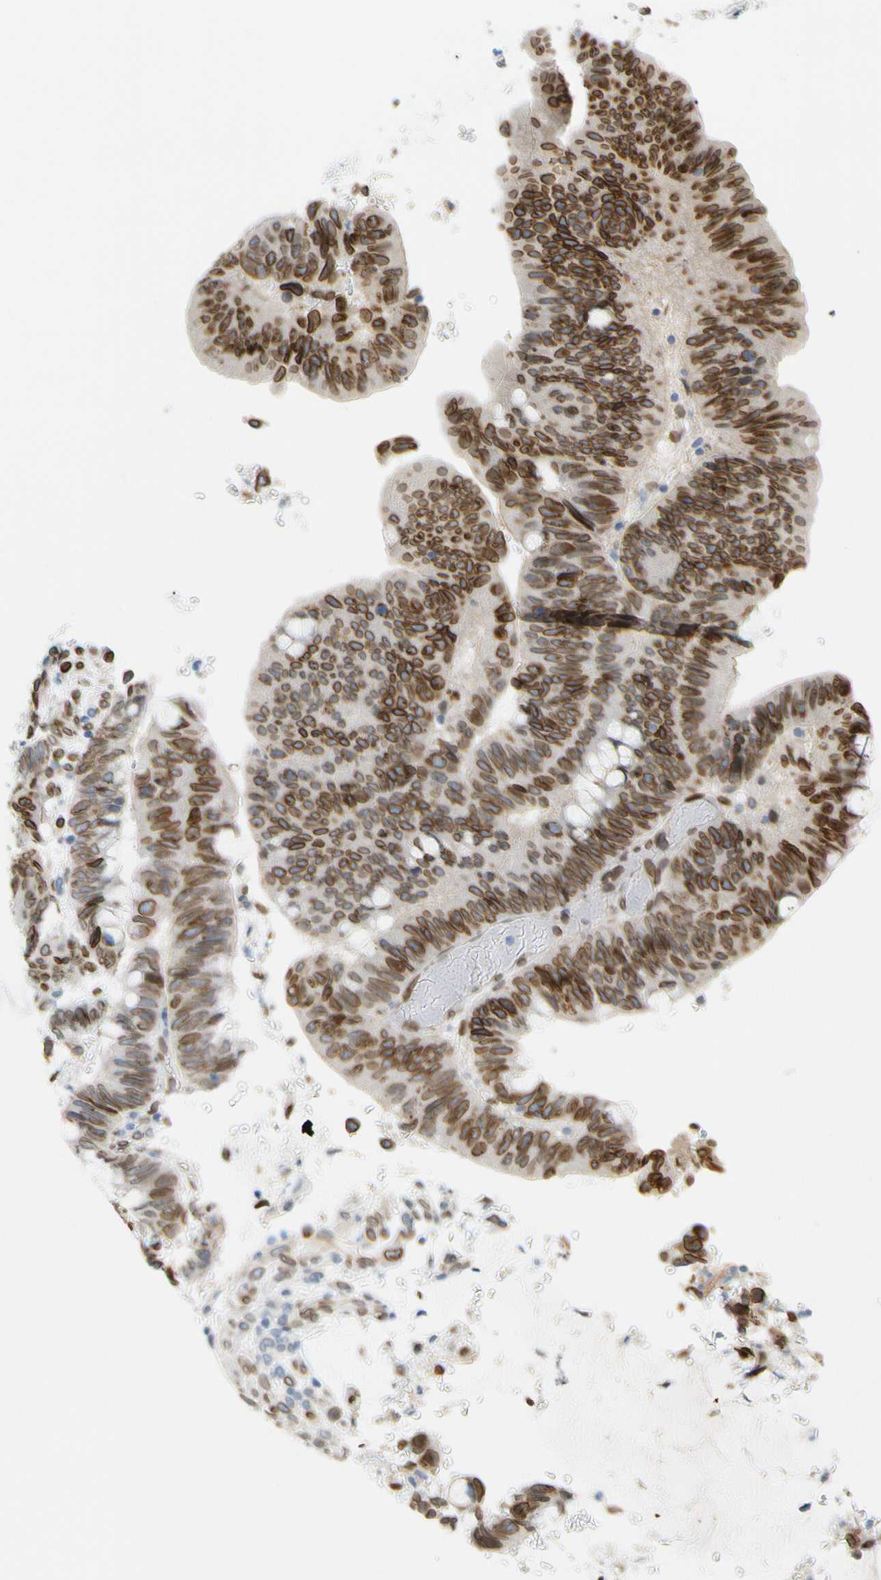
{"staining": {"intensity": "strong", "quantity": ">75%", "location": "cytoplasmic/membranous,nuclear"}, "tissue": "colorectal cancer", "cell_type": "Tumor cells", "image_type": "cancer", "snomed": [{"axis": "morphology", "description": "Normal tissue, NOS"}, {"axis": "morphology", "description": "Adenocarcinoma, NOS"}, {"axis": "topography", "description": "Rectum"}, {"axis": "topography", "description": "Peripheral nerve tissue"}], "caption": "Tumor cells demonstrate high levels of strong cytoplasmic/membranous and nuclear staining in approximately >75% of cells in human colorectal adenocarcinoma.", "gene": "SUN1", "patient": {"sex": "male", "age": 92}}